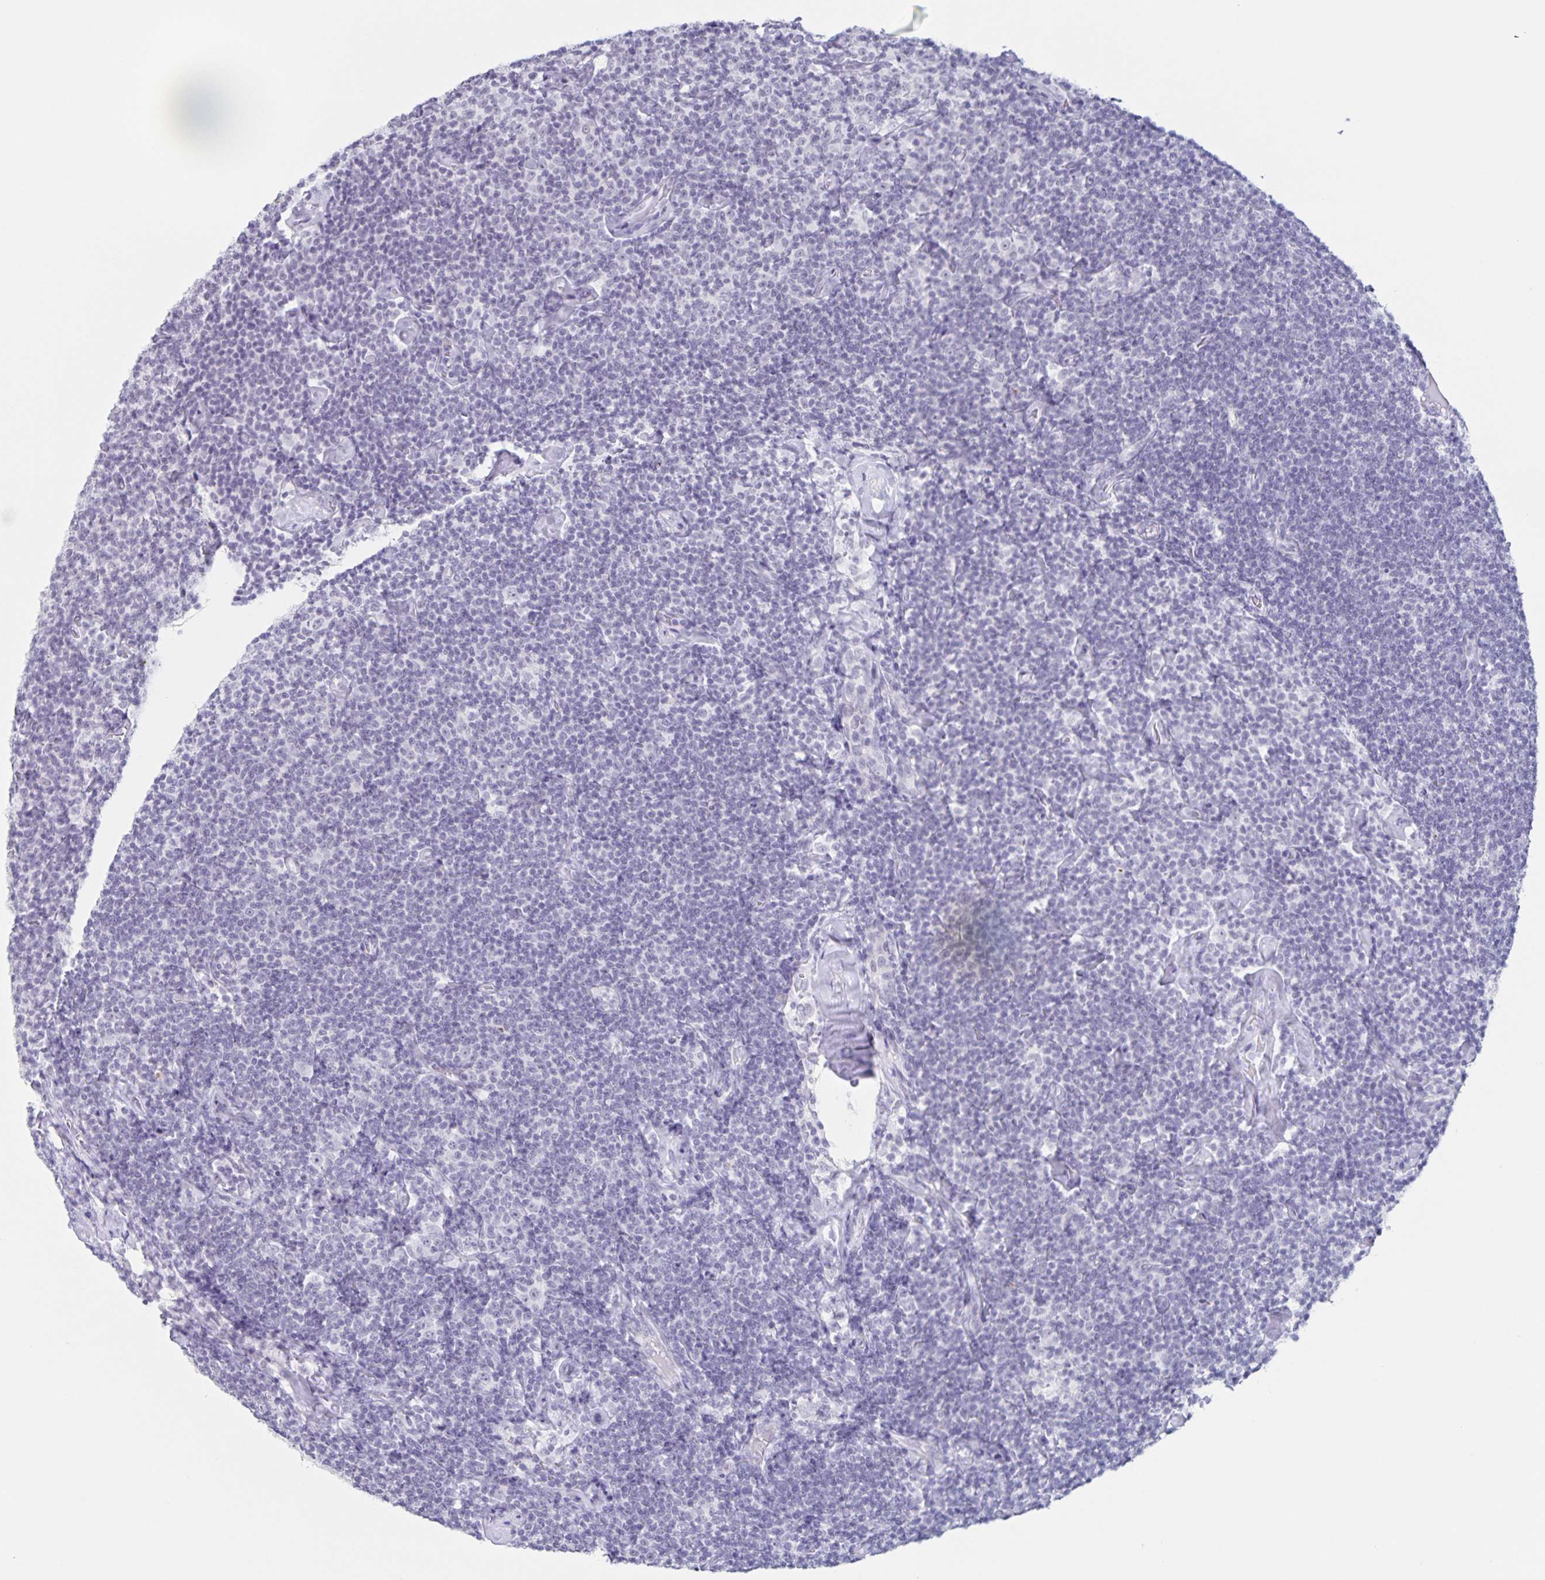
{"staining": {"intensity": "negative", "quantity": "none", "location": "none"}, "tissue": "lymphoma", "cell_type": "Tumor cells", "image_type": "cancer", "snomed": [{"axis": "morphology", "description": "Malignant lymphoma, non-Hodgkin's type, Low grade"}, {"axis": "topography", "description": "Lymph node"}], "caption": "Lymphoma stained for a protein using IHC reveals no expression tumor cells.", "gene": "LCE6A", "patient": {"sex": "male", "age": 81}}